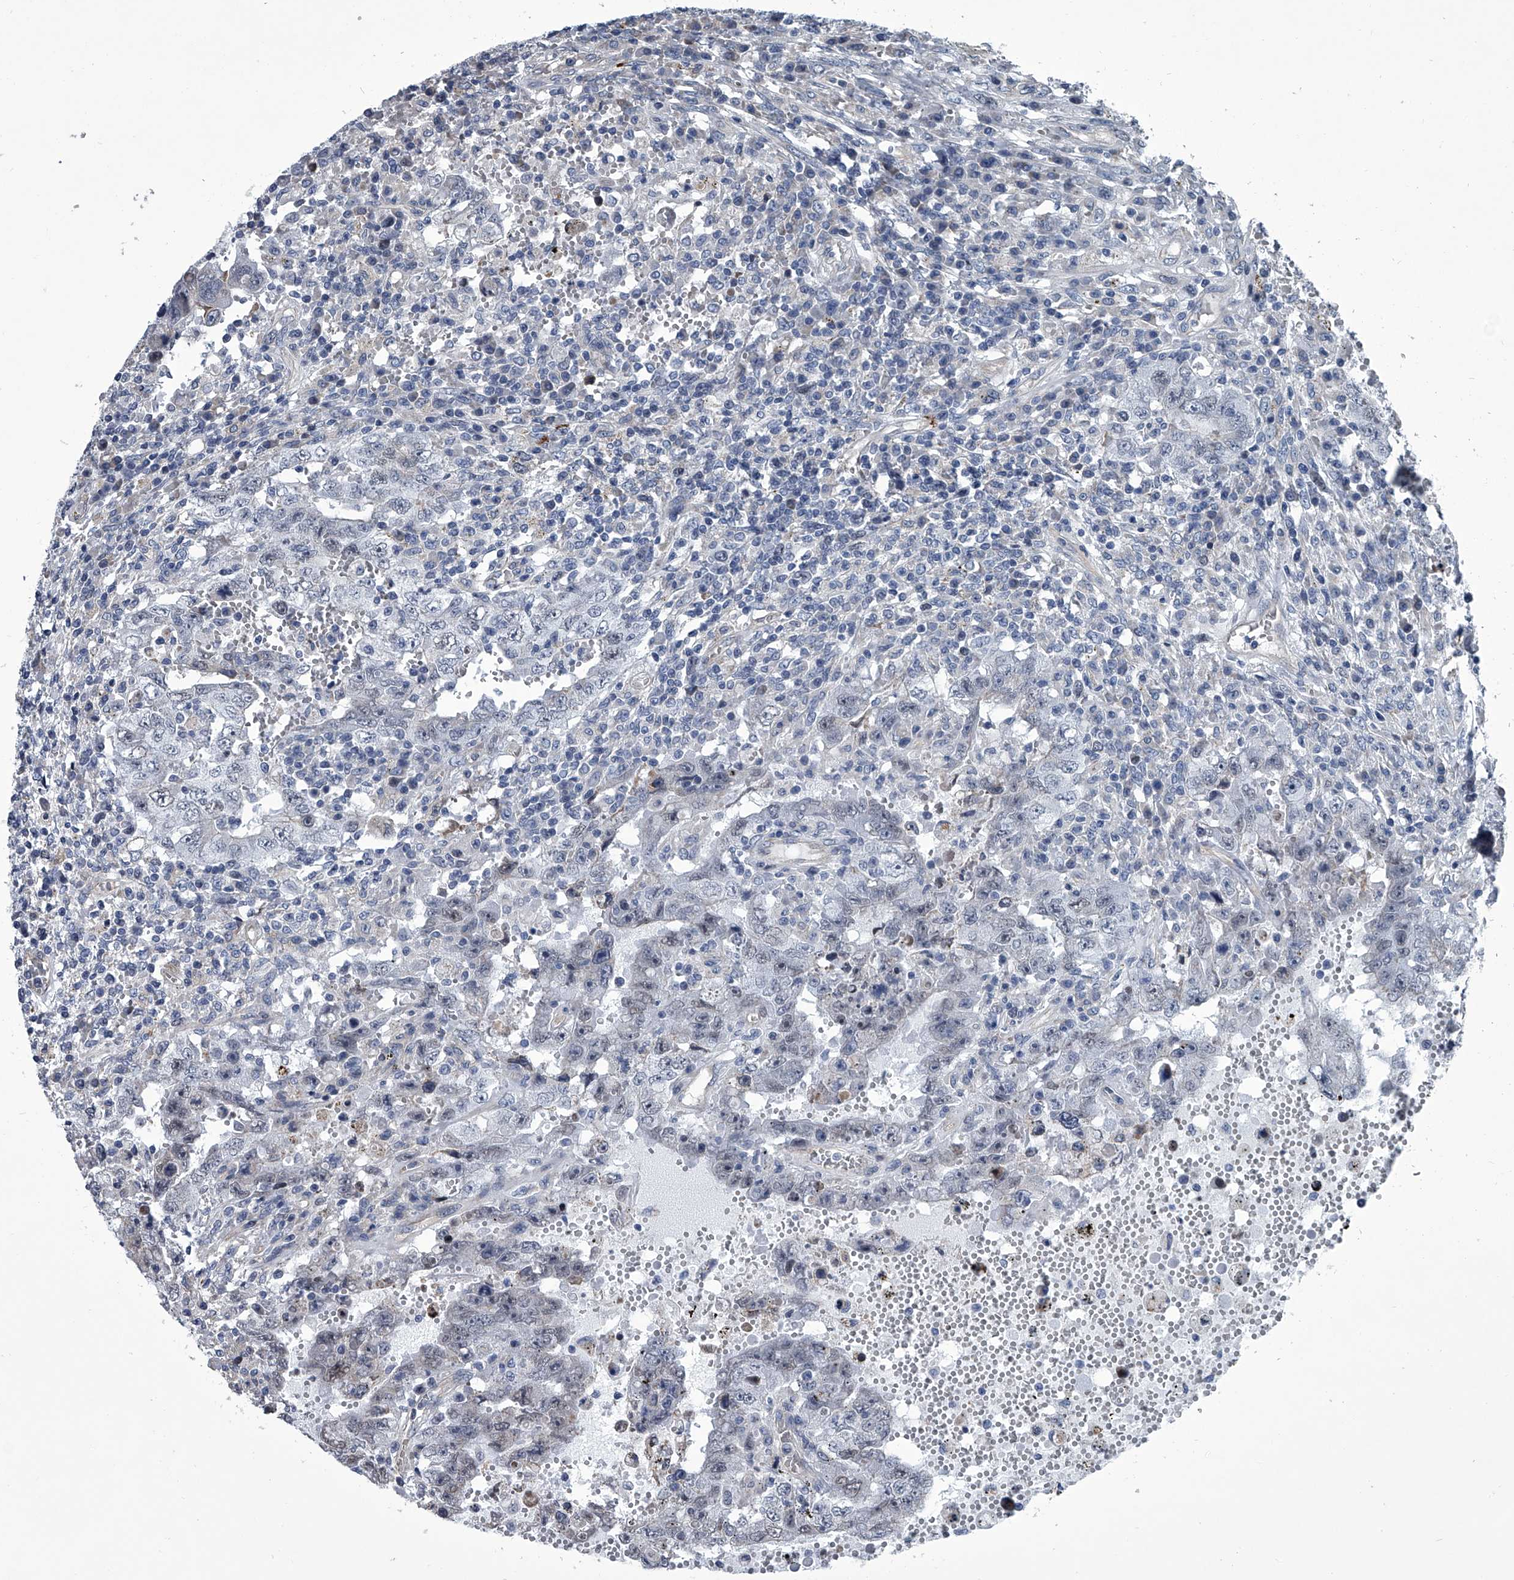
{"staining": {"intensity": "negative", "quantity": "none", "location": "none"}, "tissue": "testis cancer", "cell_type": "Tumor cells", "image_type": "cancer", "snomed": [{"axis": "morphology", "description": "Carcinoma, Embryonal, NOS"}, {"axis": "topography", "description": "Testis"}], "caption": "Immunohistochemistry of human embryonal carcinoma (testis) exhibits no staining in tumor cells.", "gene": "ABCG1", "patient": {"sex": "male", "age": 26}}